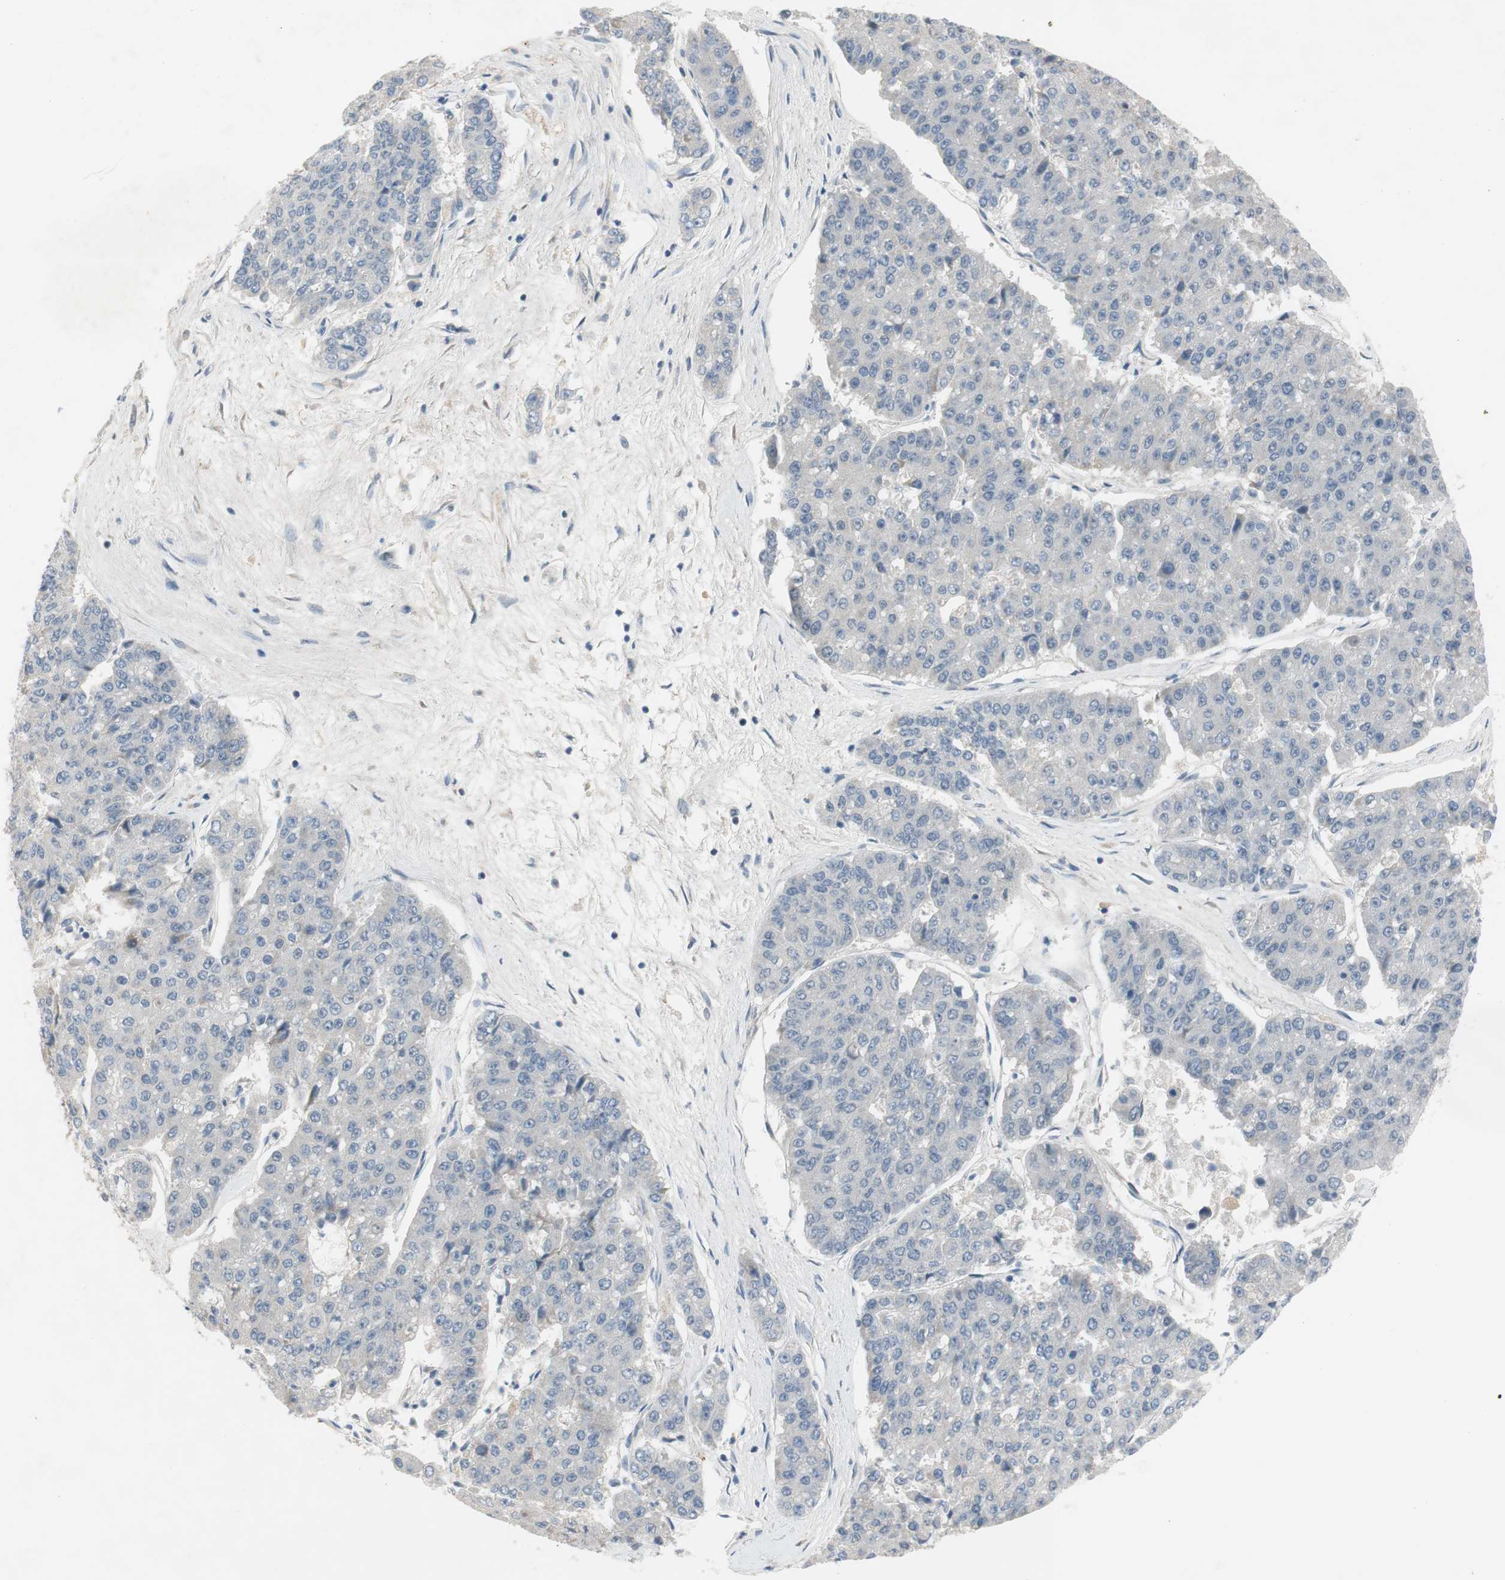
{"staining": {"intensity": "negative", "quantity": "none", "location": "none"}, "tissue": "pancreatic cancer", "cell_type": "Tumor cells", "image_type": "cancer", "snomed": [{"axis": "morphology", "description": "Adenocarcinoma, NOS"}, {"axis": "topography", "description": "Pancreas"}], "caption": "Pancreatic adenocarcinoma was stained to show a protein in brown. There is no significant expression in tumor cells. Brightfield microscopy of immunohistochemistry stained with DAB (3,3'-diaminobenzidine) (brown) and hematoxylin (blue), captured at high magnification.", "gene": "TACR3", "patient": {"sex": "male", "age": 50}}